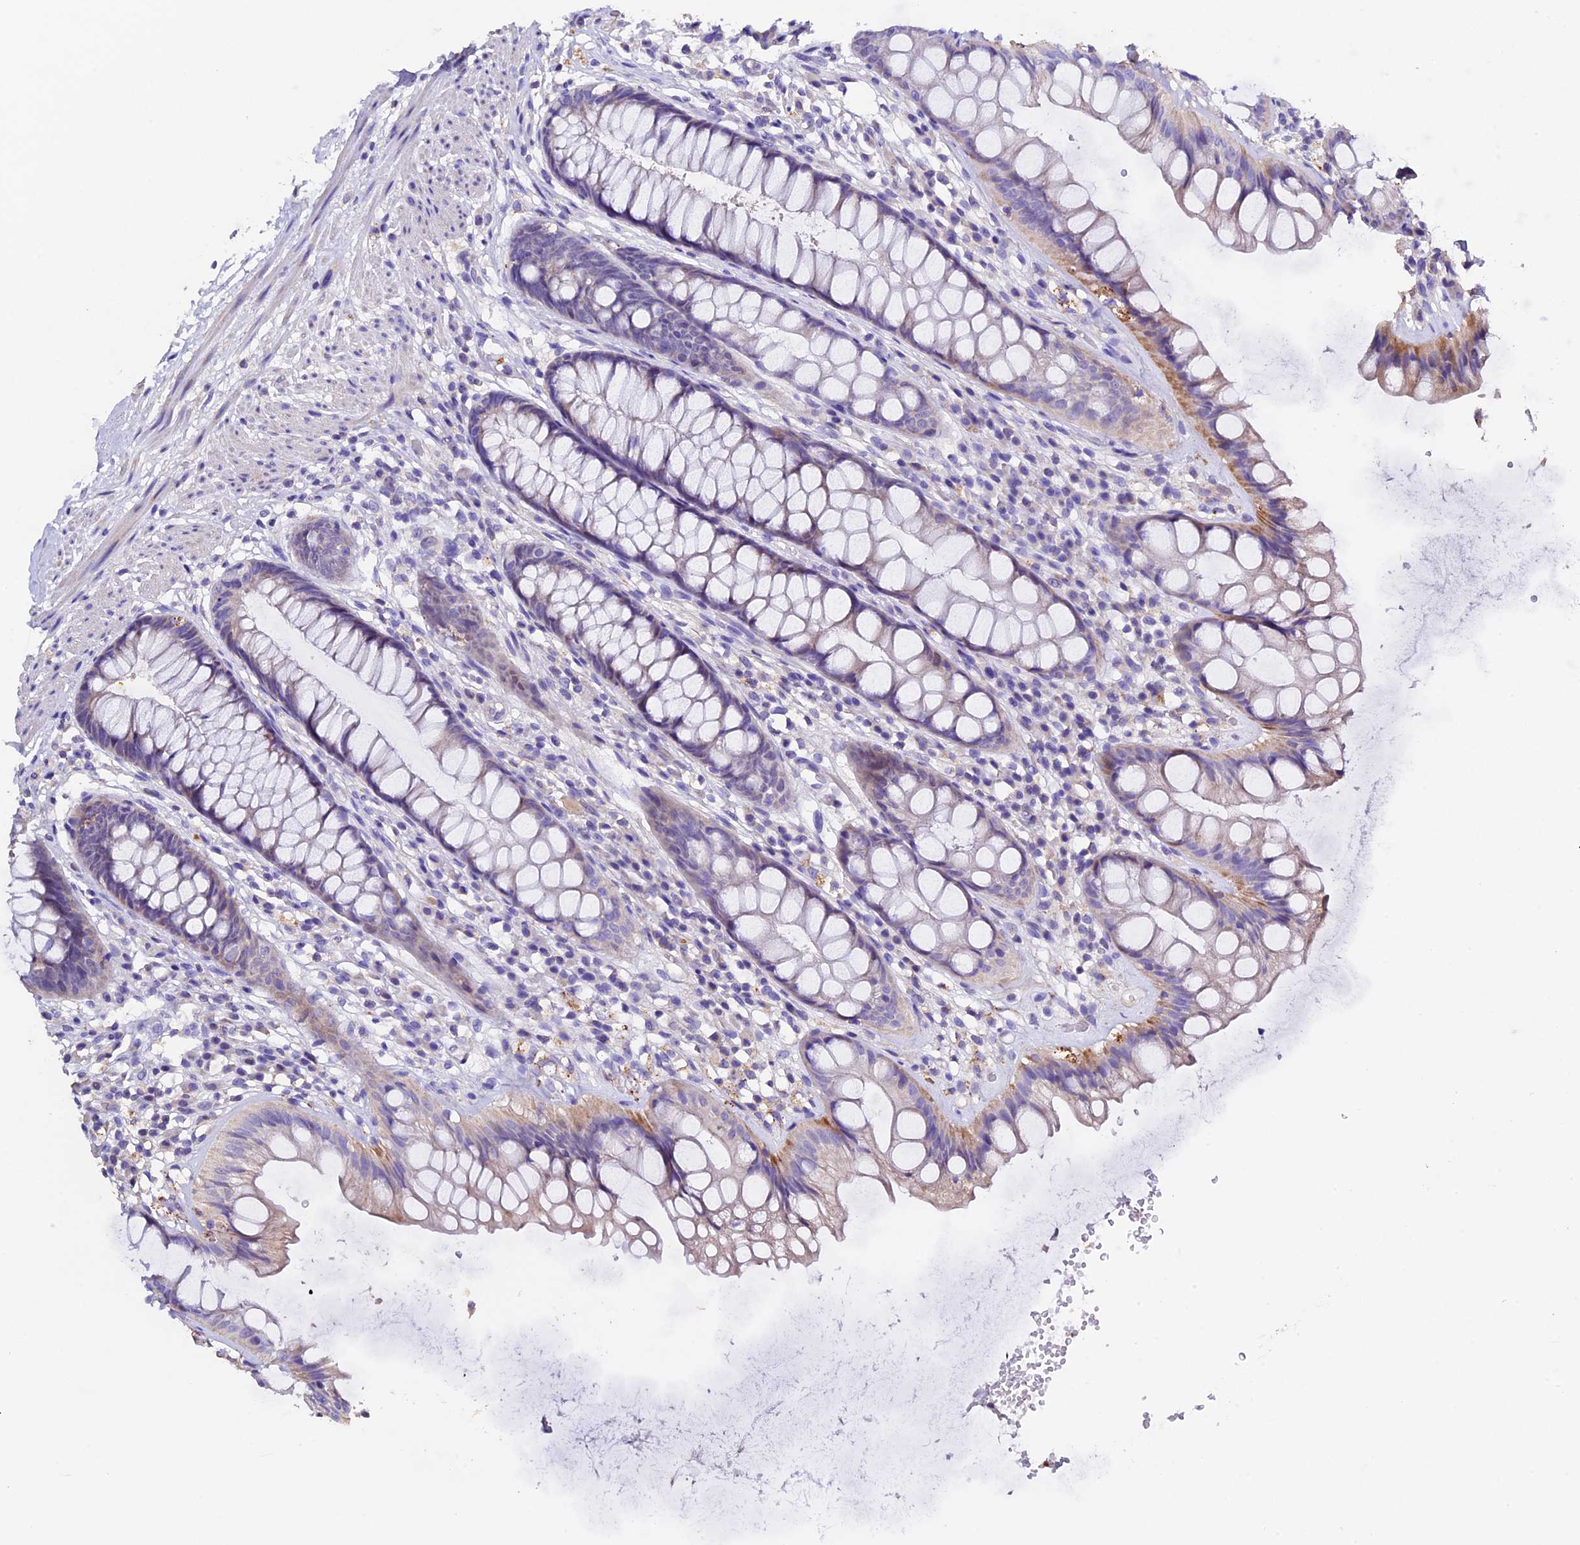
{"staining": {"intensity": "moderate", "quantity": "<25%", "location": "cytoplasmic/membranous"}, "tissue": "rectum", "cell_type": "Glandular cells", "image_type": "normal", "snomed": [{"axis": "morphology", "description": "Normal tissue, NOS"}, {"axis": "topography", "description": "Rectum"}], "caption": "Immunohistochemistry (DAB) staining of unremarkable human rectum shows moderate cytoplasmic/membranous protein positivity in about <25% of glandular cells. (brown staining indicates protein expression, while blue staining denotes nuclei).", "gene": "FBXW9", "patient": {"sex": "male", "age": 74}}